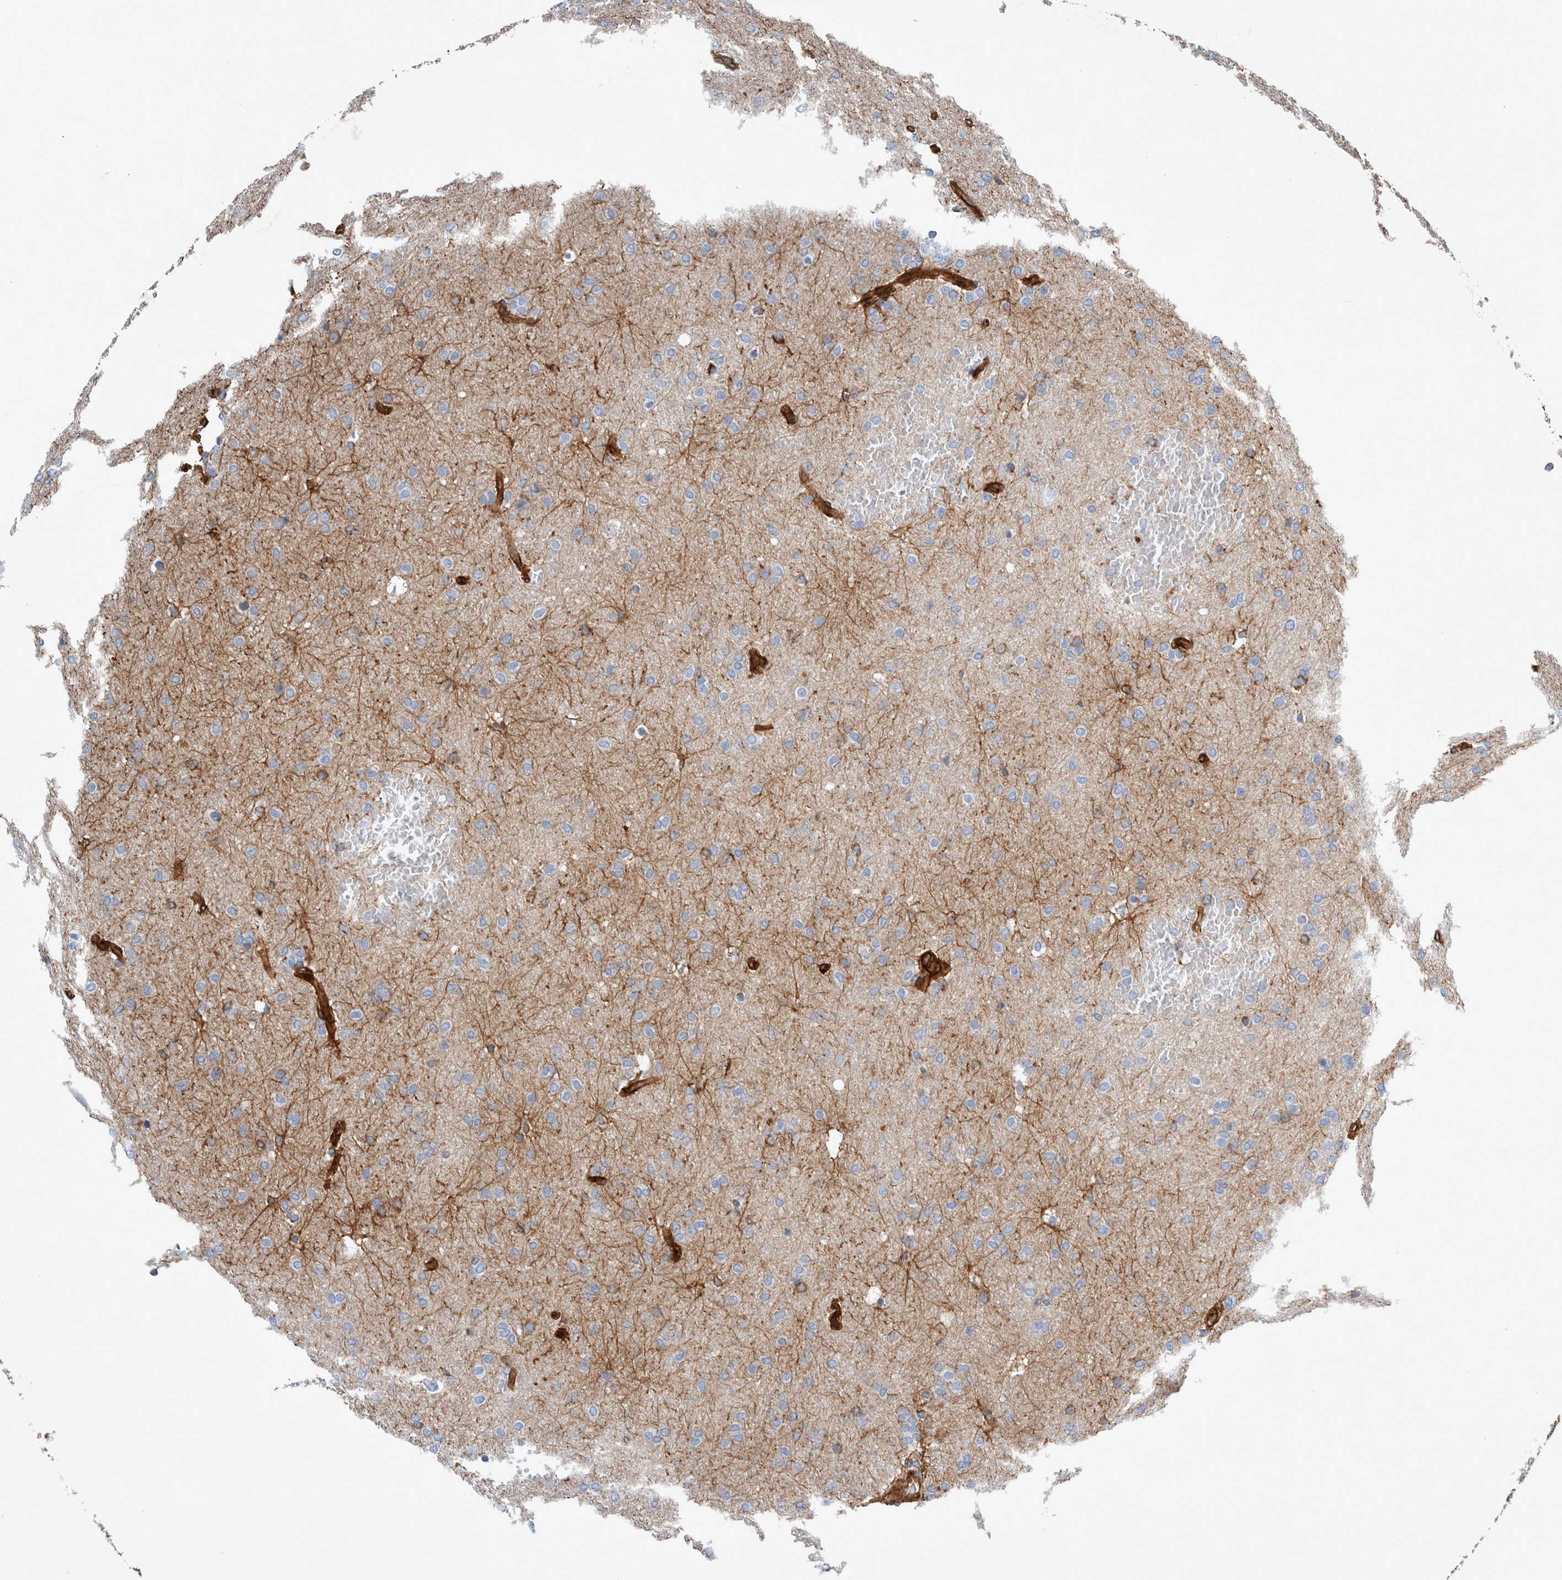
{"staining": {"intensity": "weak", "quantity": "25%-75%", "location": "cytoplasmic/membranous"}, "tissue": "glioma", "cell_type": "Tumor cells", "image_type": "cancer", "snomed": [{"axis": "morphology", "description": "Glioma, malignant, Low grade"}, {"axis": "topography", "description": "Brain"}], "caption": "This is a photomicrograph of immunohistochemistry staining of malignant glioma (low-grade), which shows weak staining in the cytoplasmic/membranous of tumor cells.", "gene": "PLEC", "patient": {"sex": "female", "age": 37}}